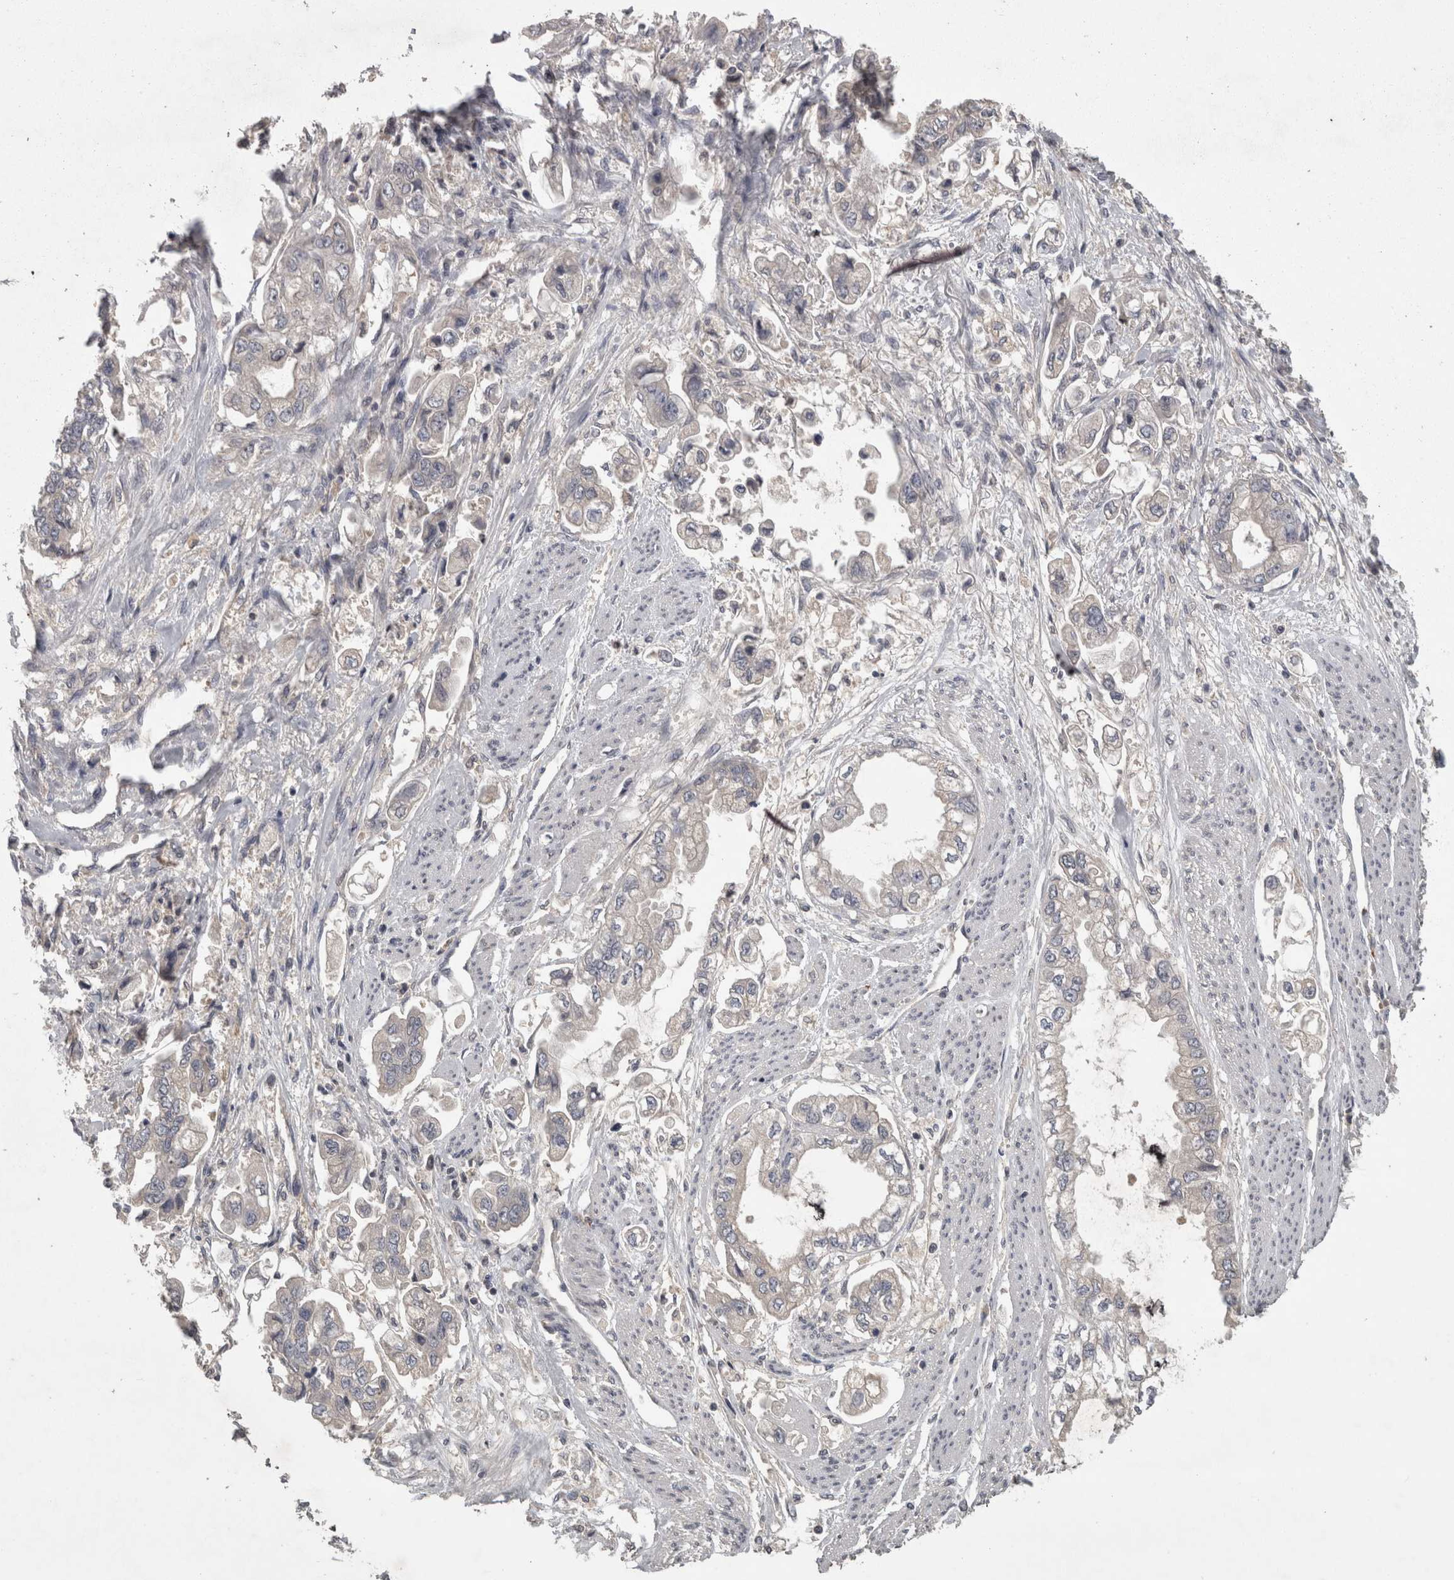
{"staining": {"intensity": "negative", "quantity": "none", "location": "none"}, "tissue": "stomach cancer", "cell_type": "Tumor cells", "image_type": "cancer", "snomed": [{"axis": "morphology", "description": "Adenocarcinoma, NOS"}, {"axis": "topography", "description": "Stomach"}], "caption": "Immunohistochemistry of stomach adenocarcinoma demonstrates no expression in tumor cells. (Brightfield microscopy of DAB (3,3'-diaminobenzidine) IHC at high magnification).", "gene": "PCM1", "patient": {"sex": "male", "age": 62}}